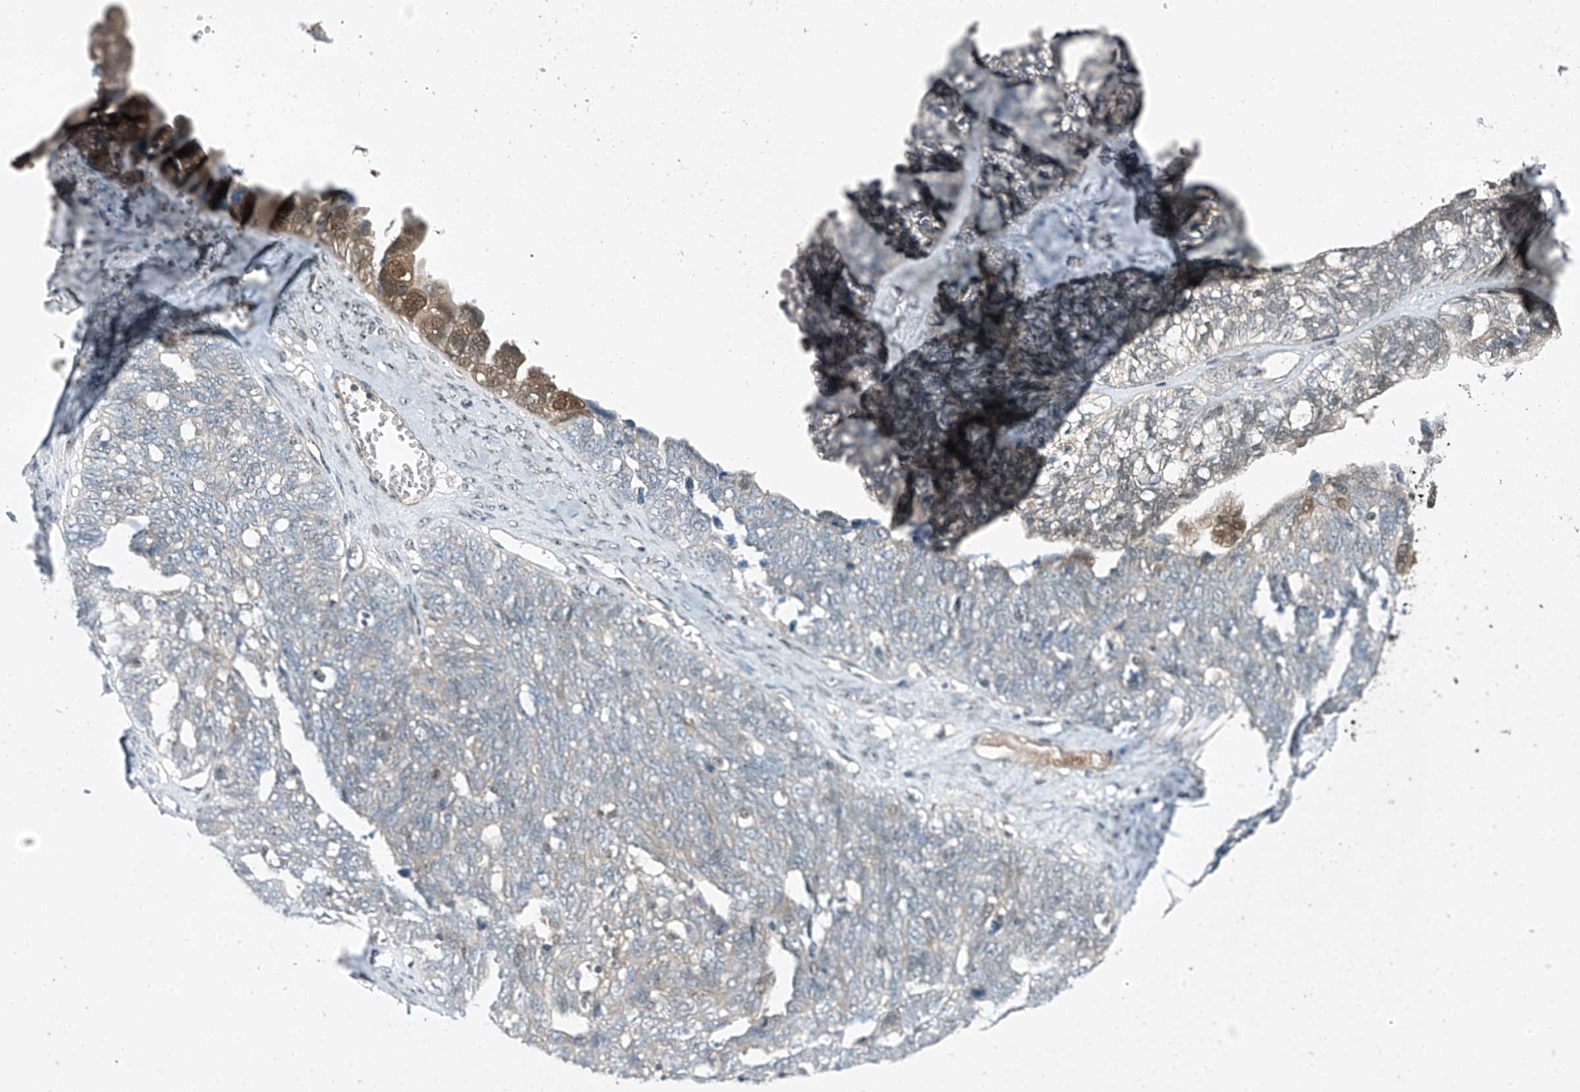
{"staining": {"intensity": "weak", "quantity": "<25%", "location": "cytoplasmic/membranous"}, "tissue": "ovarian cancer", "cell_type": "Tumor cells", "image_type": "cancer", "snomed": [{"axis": "morphology", "description": "Cystadenocarcinoma, serous, NOS"}, {"axis": "topography", "description": "Ovary"}], "caption": "IHC histopathology image of human ovarian cancer (serous cystadenocarcinoma) stained for a protein (brown), which demonstrates no expression in tumor cells.", "gene": "PPCS", "patient": {"sex": "female", "age": 79}}